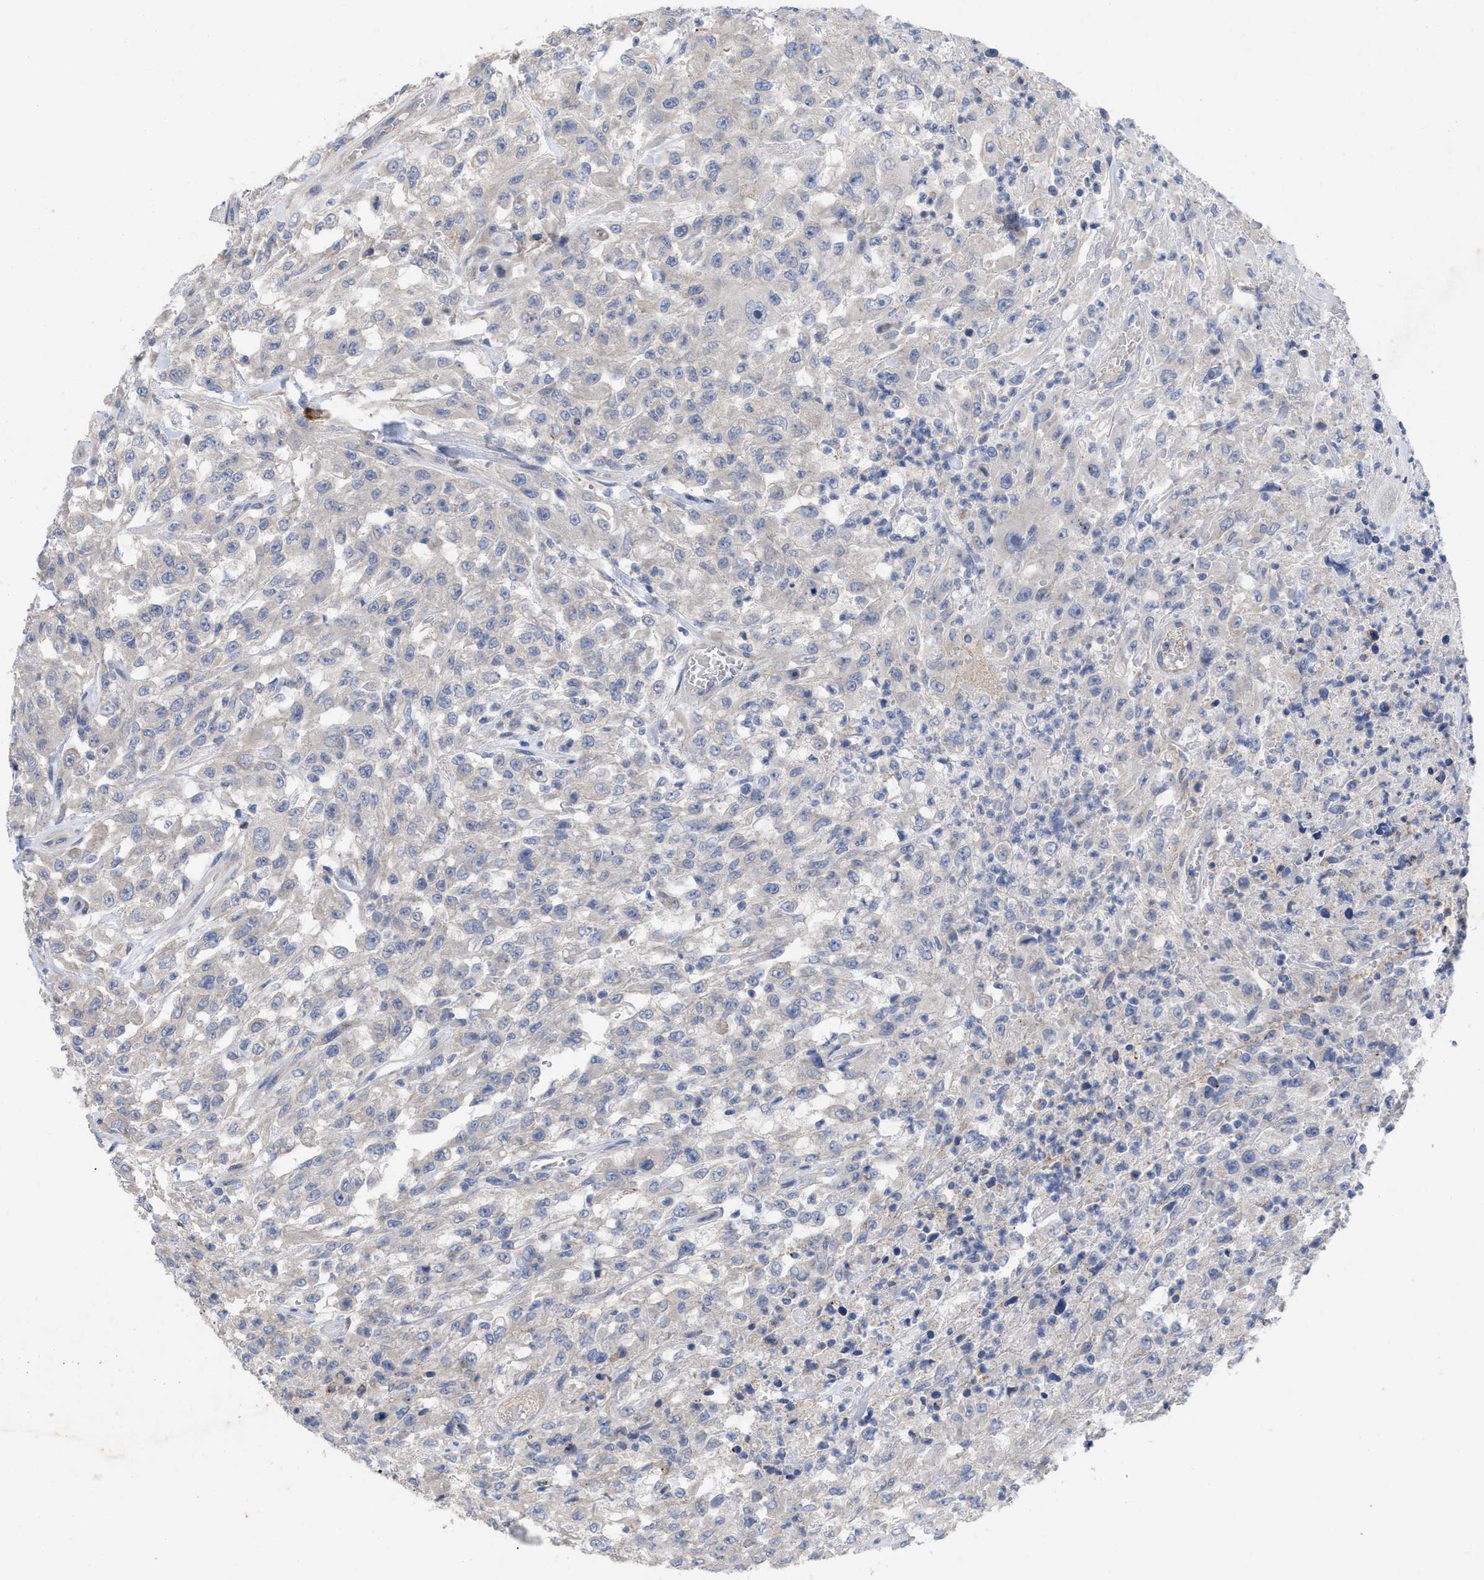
{"staining": {"intensity": "negative", "quantity": "none", "location": "none"}, "tissue": "urothelial cancer", "cell_type": "Tumor cells", "image_type": "cancer", "snomed": [{"axis": "morphology", "description": "Urothelial carcinoma, High grade"}, {"axis": "topography", "description": "Urinary bladder"}], "caption": "A high-resolution micrograph shows IHC staining of urothelial cancer, which displays no significant staining in tumor cells.", "gene": "VIP", "patient": {"sex": "male", "age": 46}}